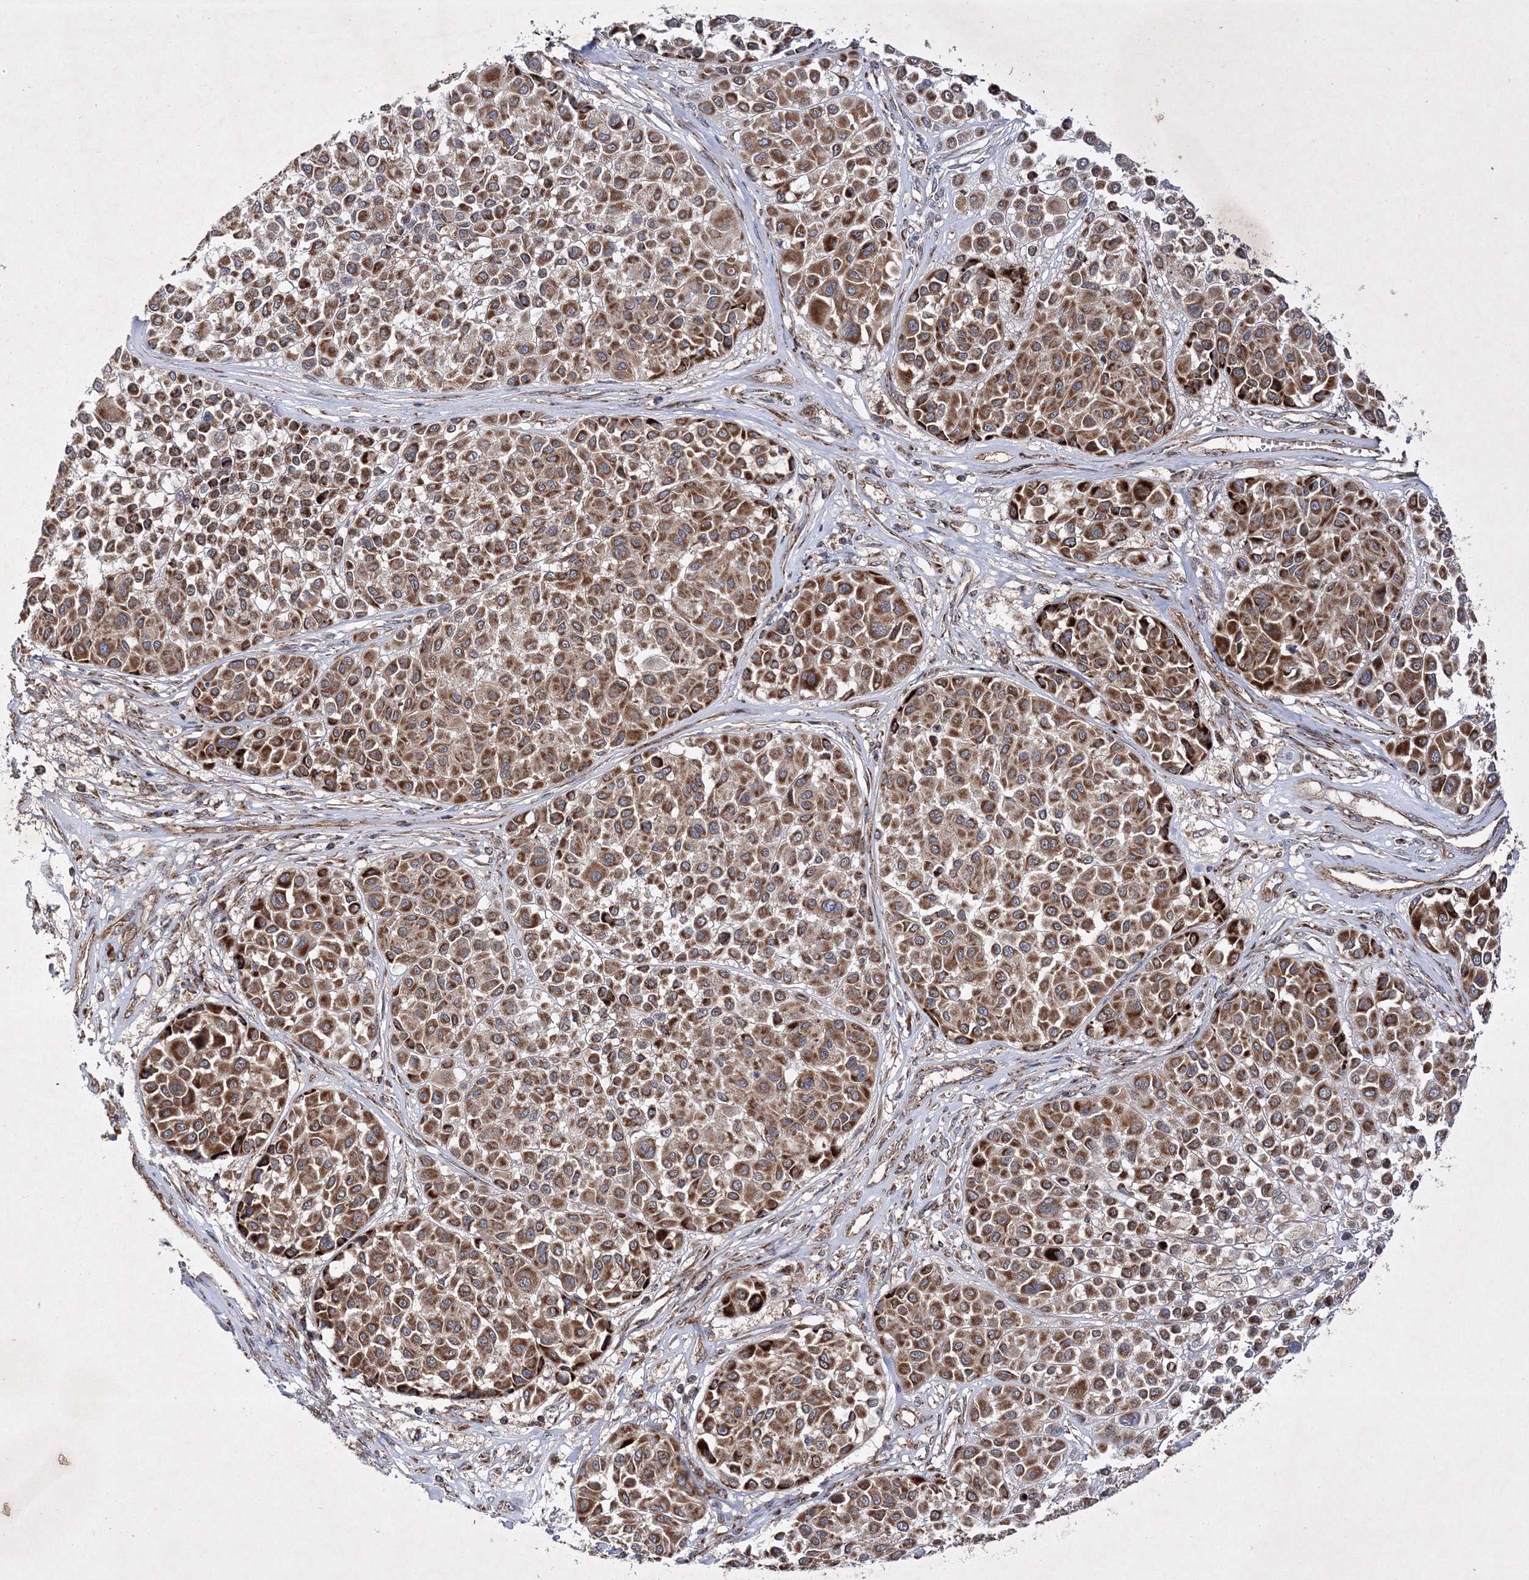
{"staining": {"intensity": "strong", "quantity": ">75%", "location": "cytoplasmic/membranous"}, "tissue": "melanoma", "cell_type": "Tumor cells", "image_type": "cancer", "snomed": [{"axis": "morphology", "description": "Malignant melanoma, Metastatic site"}, {"axis": "topography", "description": "Soft tissue"}], "caption": "DAB (3,3'-diaminobenzidine) immunohistochemical staining of human melanoma demonstrates strong cytoplasmic/membranous protein positivity in approximately >75% of tumor cells. The staining was performed using DAB (3,3'-diaminobenzidine), with brown indicating positive protein expression. Nuclei are stained blue with hematoxylin.", "gene": "SCRN3", "patient": {"sex": "male", "age": 41}}